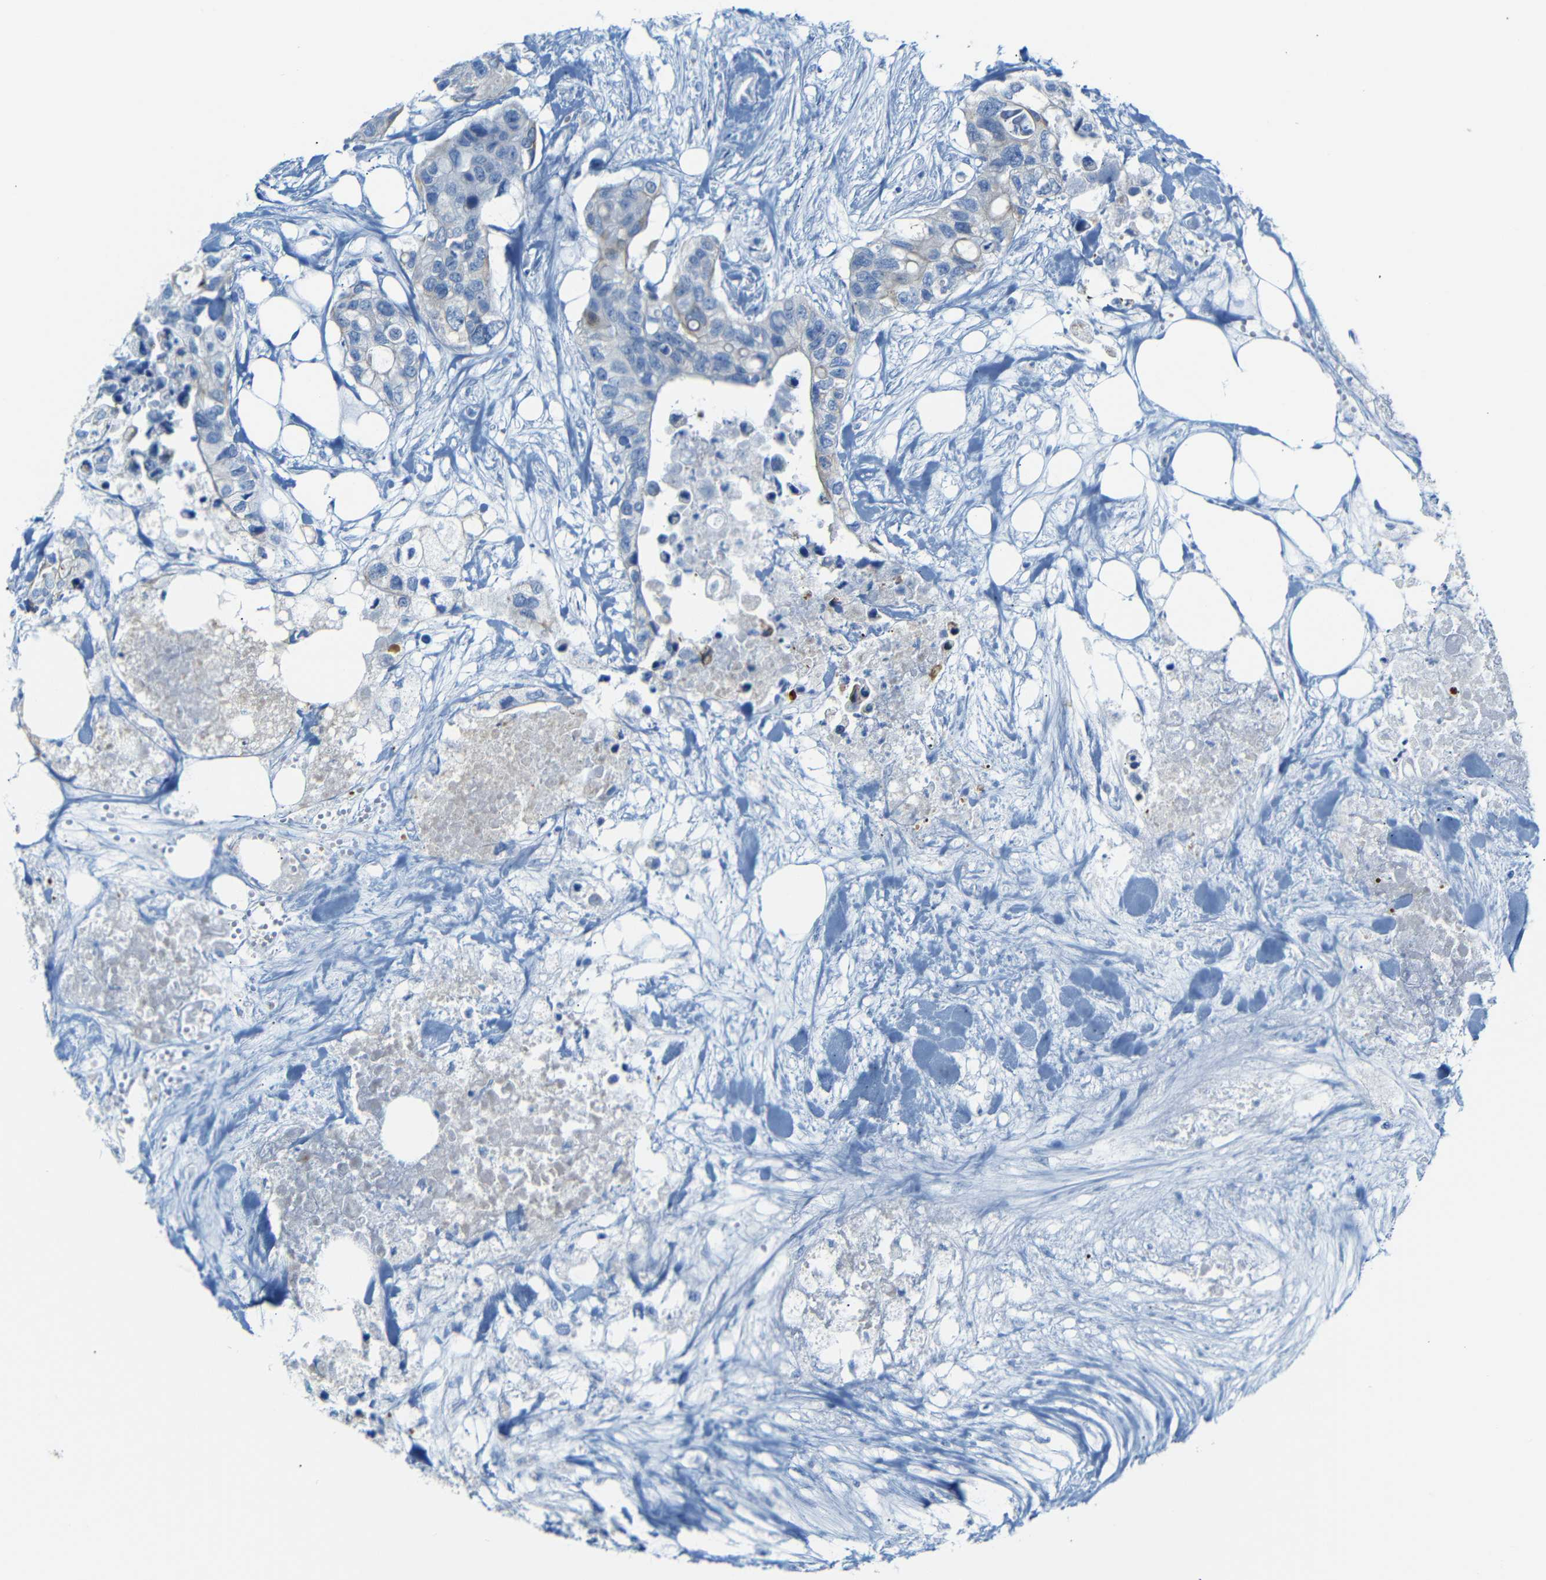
{"staining": {"intensity": "moderate", "quantity": "25%-75%", "location": "cytoplasmic/membranous"}, "tissue": "colorectal cancer", "cell_type": "Tumor cells", "image_type": "cancer", "snomed": [{"axis": "morphology", "description": "Adenocarcinoma, NOS"}, {"axis": "topography", "description": "Colon"}], "caption": "Immunohistochemistry photomicrograph of neoplastic tissue: colorectal cancer stained using immunohistochemistry (IHC) displays medium levels of moderate protein expression localized specifically in the cytoplasmic/membranous of tumor cells, appearing as a cytoplasmic/membranous brown color.", "gene": "DYNAP", "patient": {"sex": "female", "age": 57}}